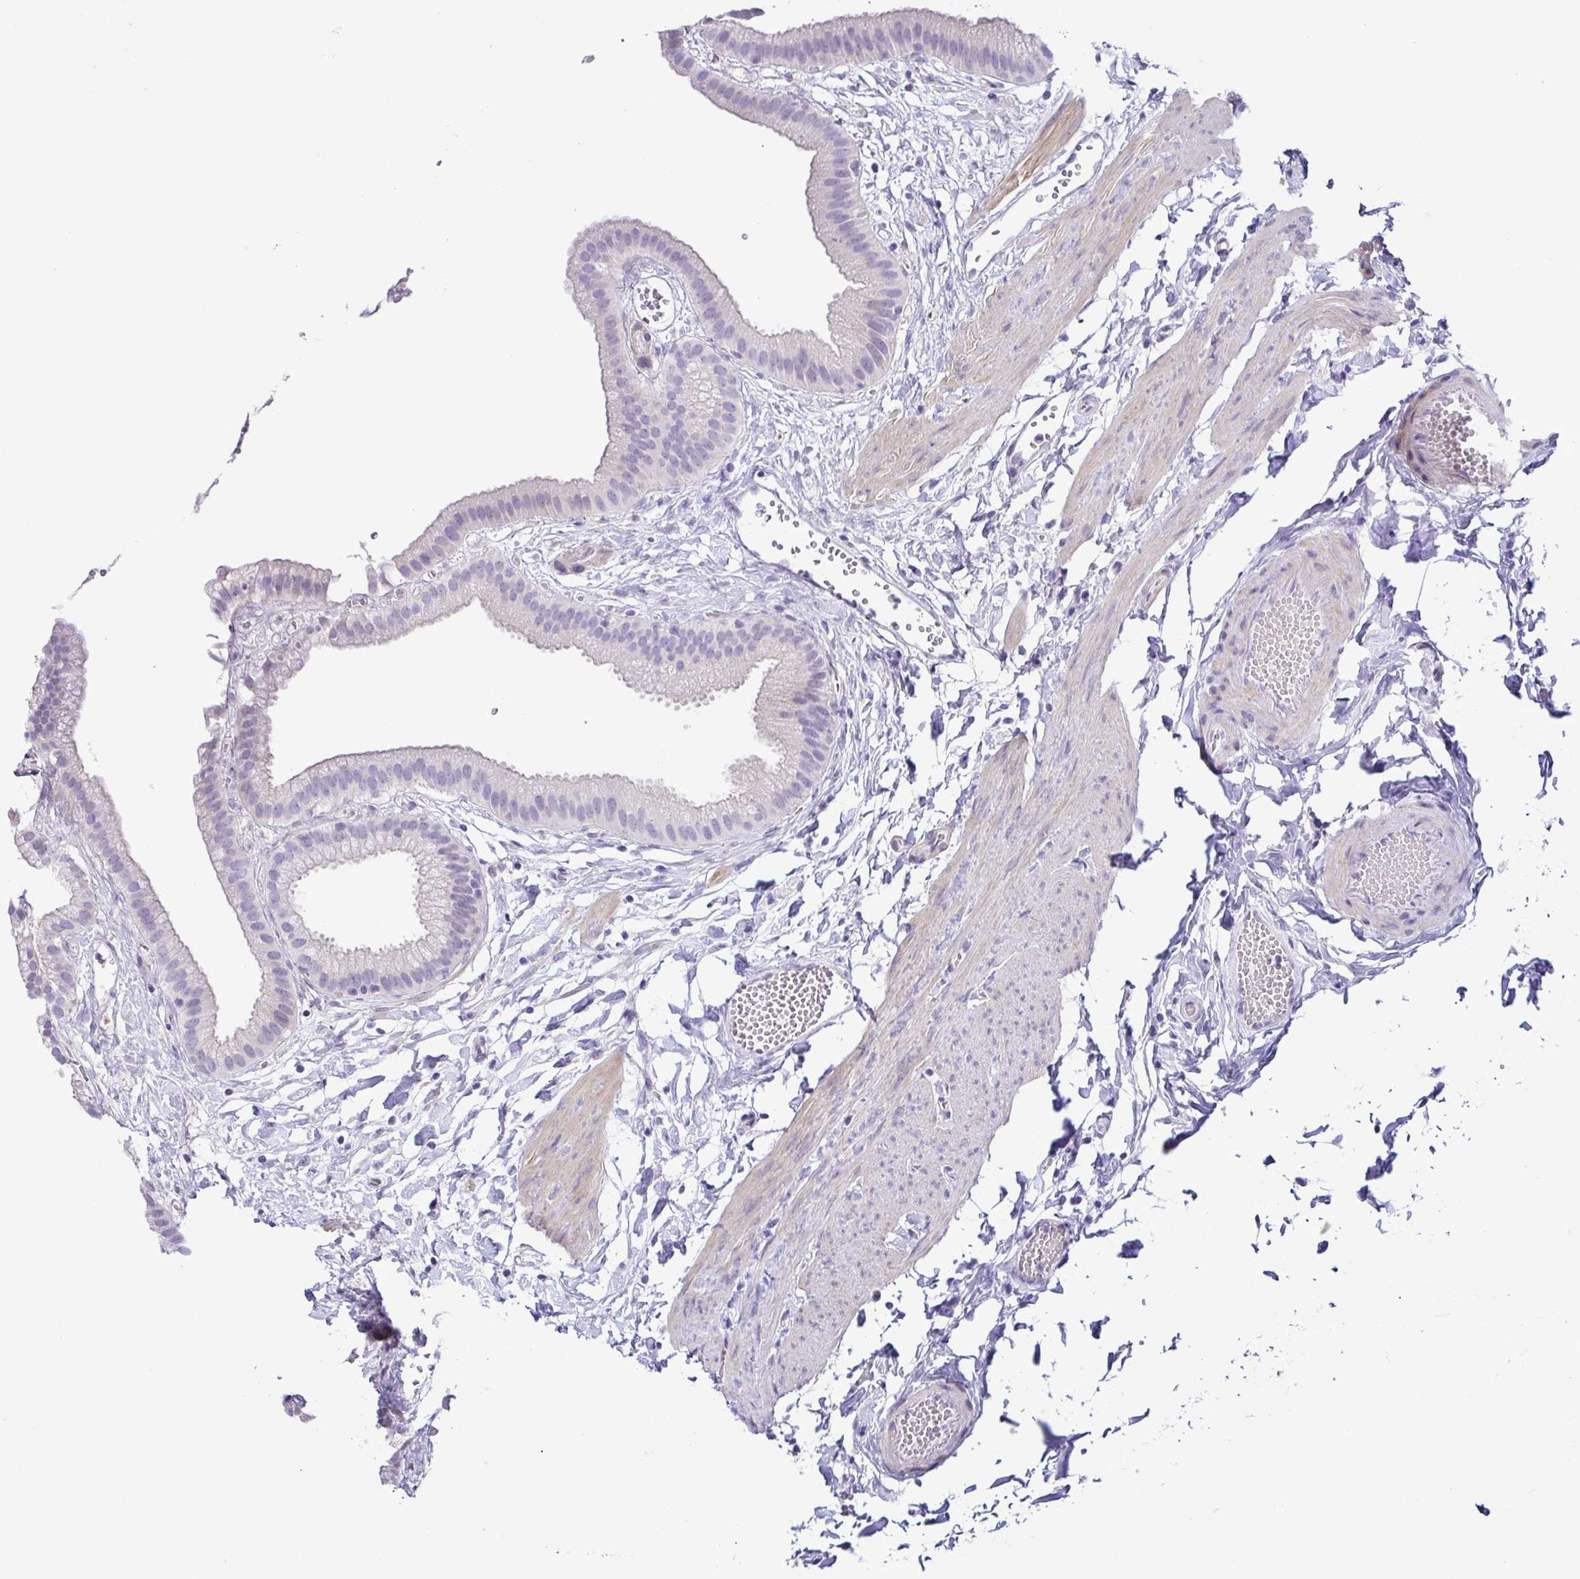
{"staining": {"intensity": "negative", "quantity": "none", "location": "none"}, "tissue": "gallbladder", "cell_type": "Glandular cells", "image_type": "normal", "snomed": [{"axis": "morphology", "description": "Normal tissue, NOS"}, {"axis": "topography", "description": "Gallbladder"}], "caption": "This micrograph is of unremarkable gallbladder stained with immunohistochemistry to label a protein in brown with the nuclei are counter-stained blue. There is no staining in glandular cells. The staining was performed using DAB to visualize the protein expression in brown, while the nuclei were stained in blue with hematoxylin (Magnification: 20x).", "gene": "TERT", "patient": {"sex": "female", "age": 63}}